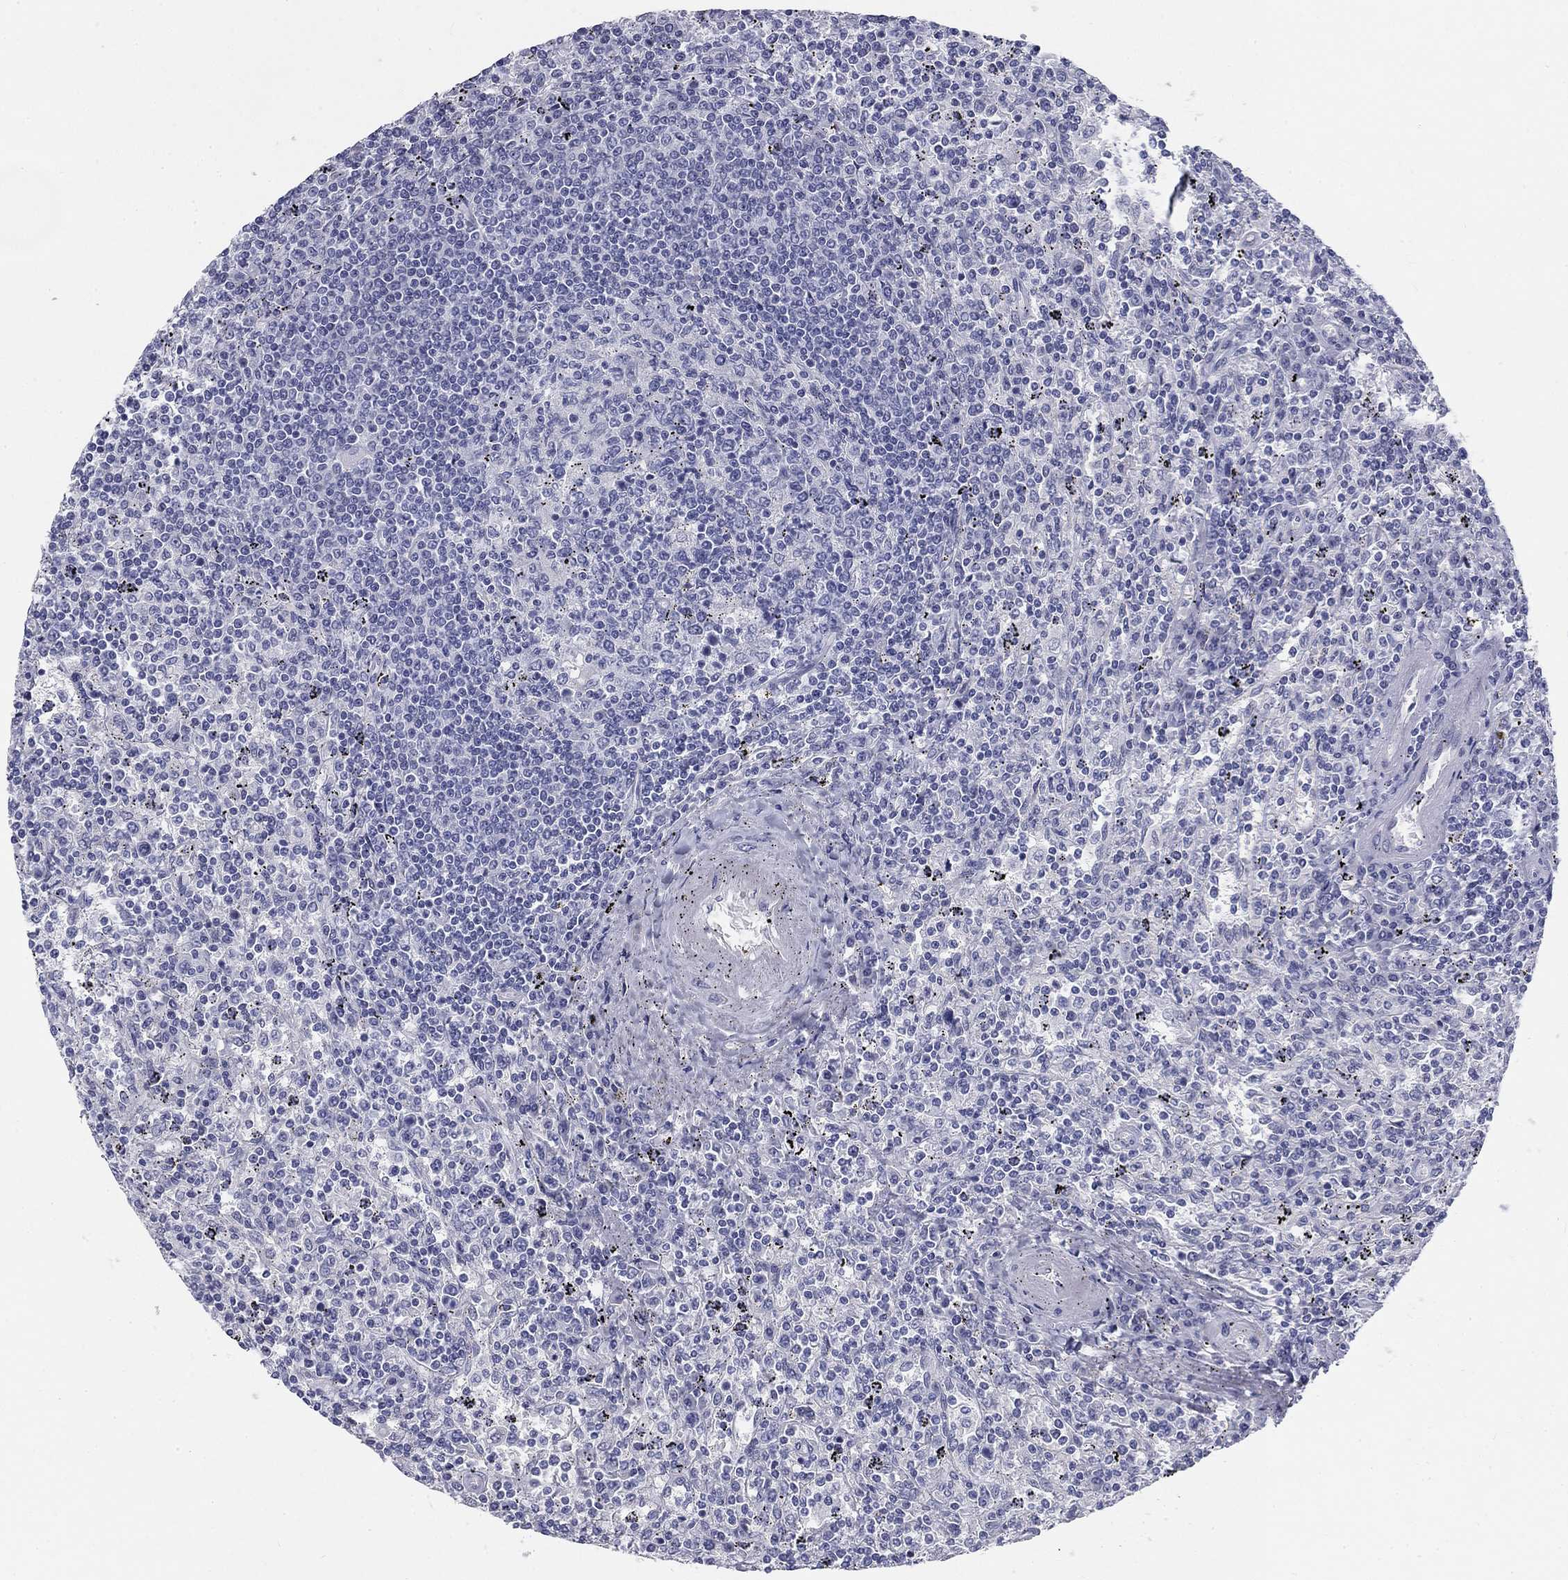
{"staining": {"intensity": "negative", "quantity": "none", "location": "none"}, "tissue": "lymphoma", "cell_type": "Tumor cells", "image_type": "cancer", "snomed": [{"axis": "morphology", "description": "Malignant lymphoma, non-Hodgkin's type, Low grade"}, {"axis": "topography", "description": "Spleen"}], "caption": "Lymphoma was stained to show a protein in brown. There is no significant staining in tumor cells.", "gene": "GALNTL5", "patient": {"sex": "male", "age": 62}}